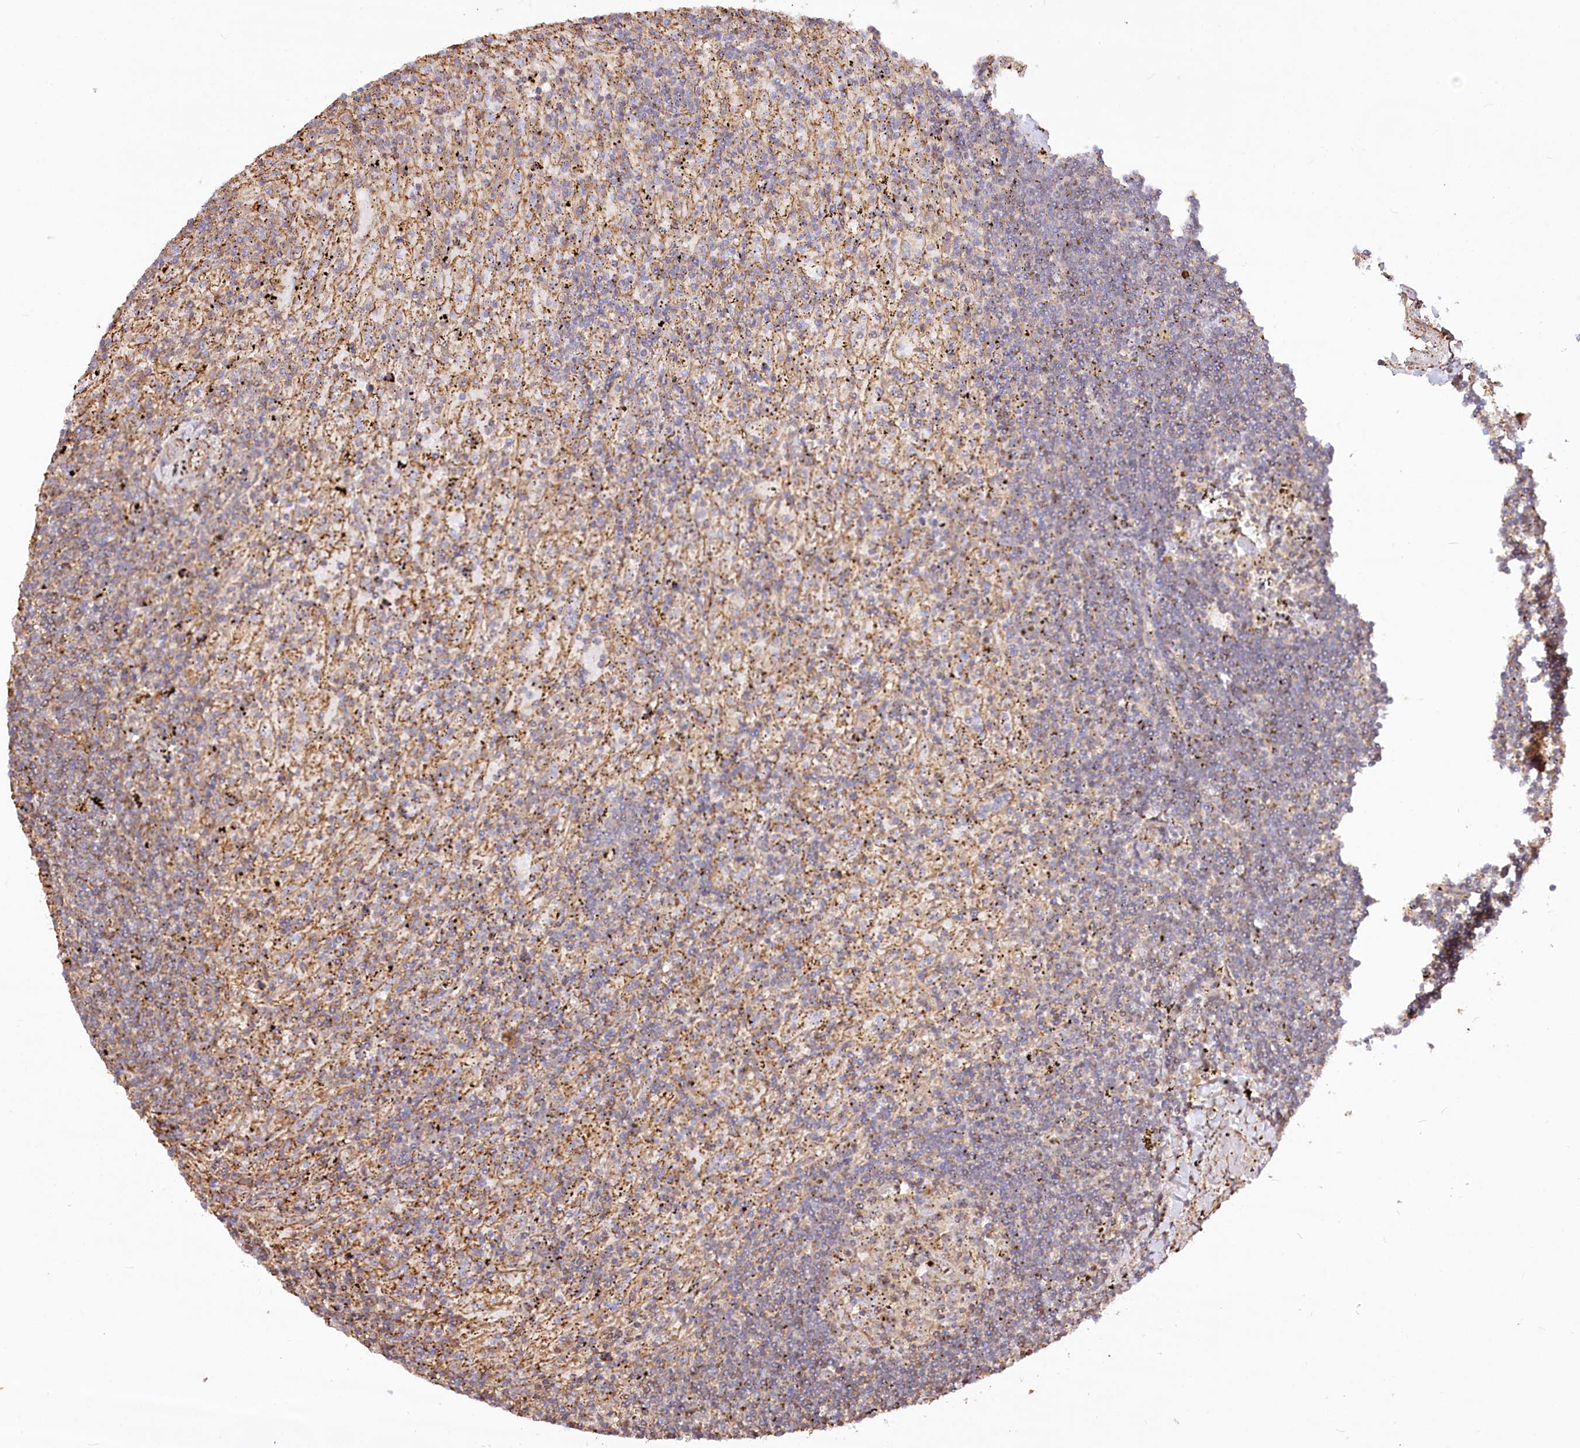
{"staining": {"intensity": "weak", "quantity": "25%-75%", "location": "cytoplasmic/membranous"}, "tissue": "lymphoma", "cell_type": "Tumor cells", "image_type": "cancer", "snomed": [{"axis": "morphology", "description": "Malignant lymphoma, non-Hodgkin's type, Low grade"}, {"axis": "topography", "description": "Spleen"}], "caption": "Immunohistochemical staining of low-grade malignant lymphoma, non-Hodgkin's type displays low levels of weak cytoplasmic/membranous protein staining in approximately 25%-75% of tumor cells.", "gene": "WDR36", "patient": {"sex": "male", "age": 76}}